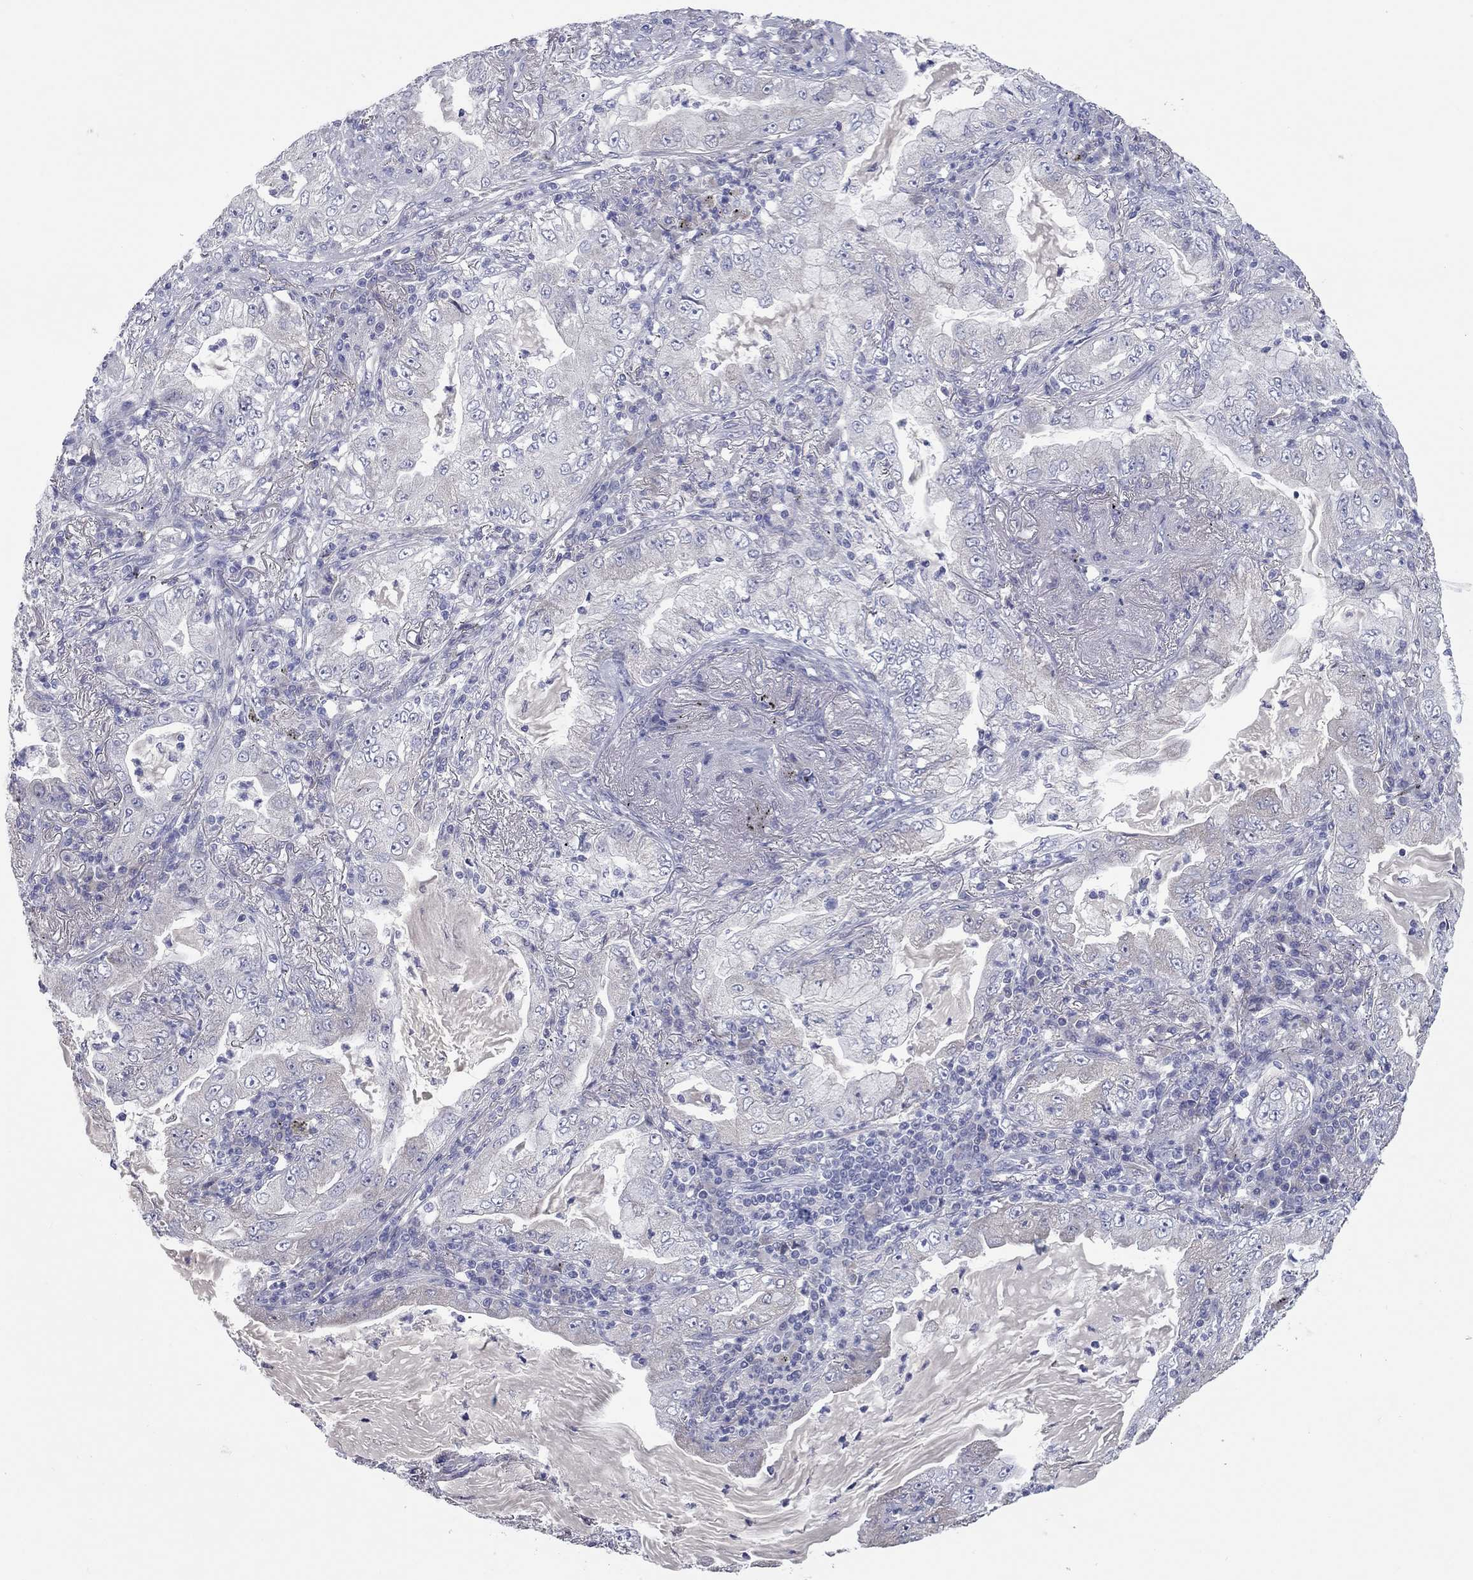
{"staining": {"intensity": "negative", "quantity": "none", "location": "none"}, "tissue": "lung cancer", "cell_type": "Tumor cells", "image_type": "cancer", "snomed": [{"axis": "morphology", "description": "Adenocarcinoma, NOS"}, {"axis": "topography", "description": "Lung"}], "caption": "Human adenocarcinoma (lung) stained for a protein using IHC shows no positivity in tumor cells.", "gene": "UNC119B", "patient": {"sex": "female", "age": 73}}